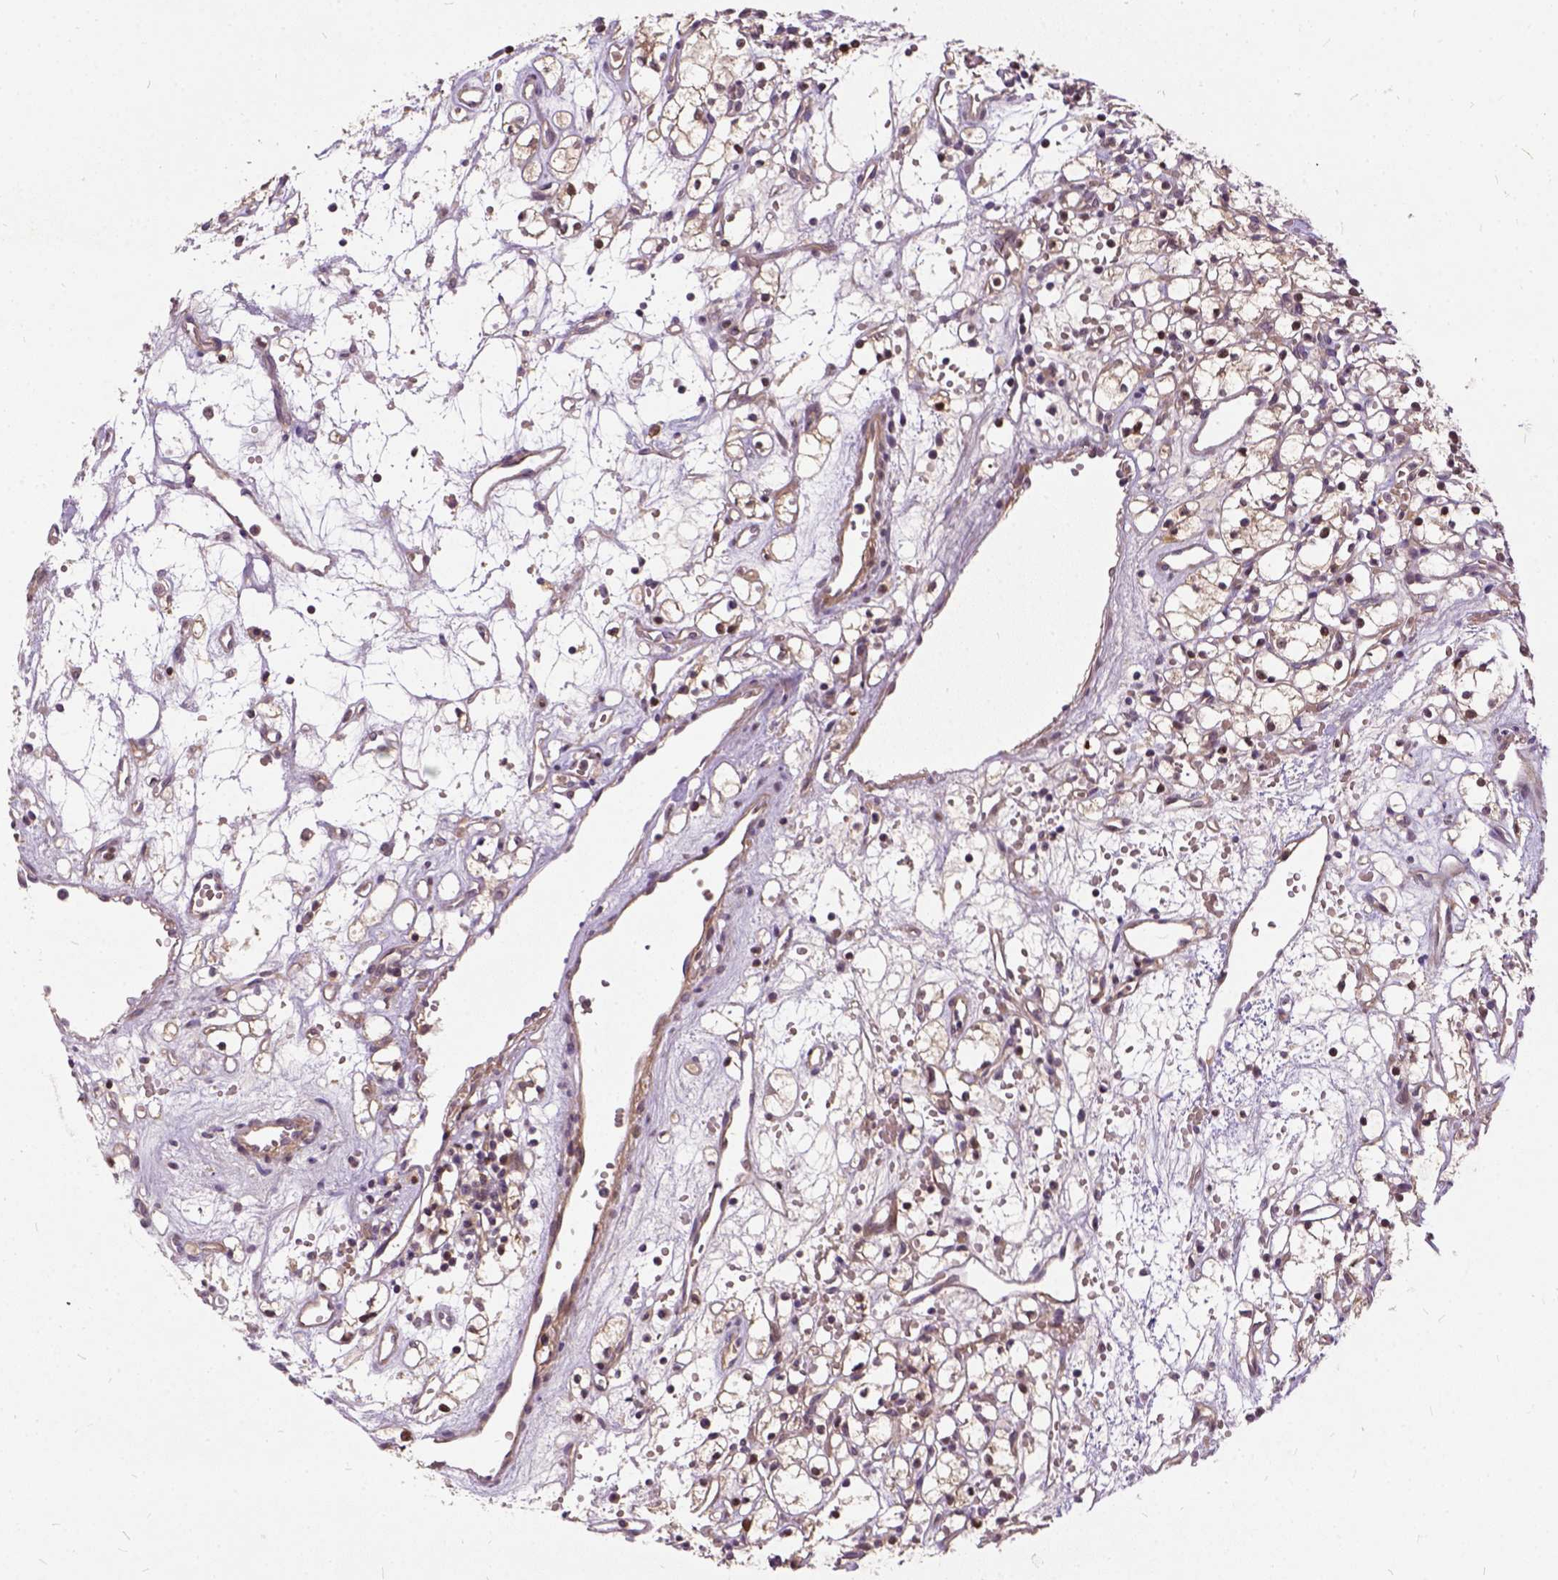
{"staining": {"intensity": "weak", "quantity": ">75%", "location": "cytoplasmic/membranous"}, "tissue": "renal cancer", "cell_type": "Tumor cells", "image_type": "cancer", "snomed": [{"axis": "morphology", "description": "Adenocarcinoma, NOS"}, {"axis": "topography", "description": "Kidney"}], "caption": "A brown stain labels weak cytoplasmic/membranous expression of a protein in human renal cancer (adenocarcinoma) tumor cells.", "gene": "ILRUN", "patient": {"sex": "female", "age": 59}}